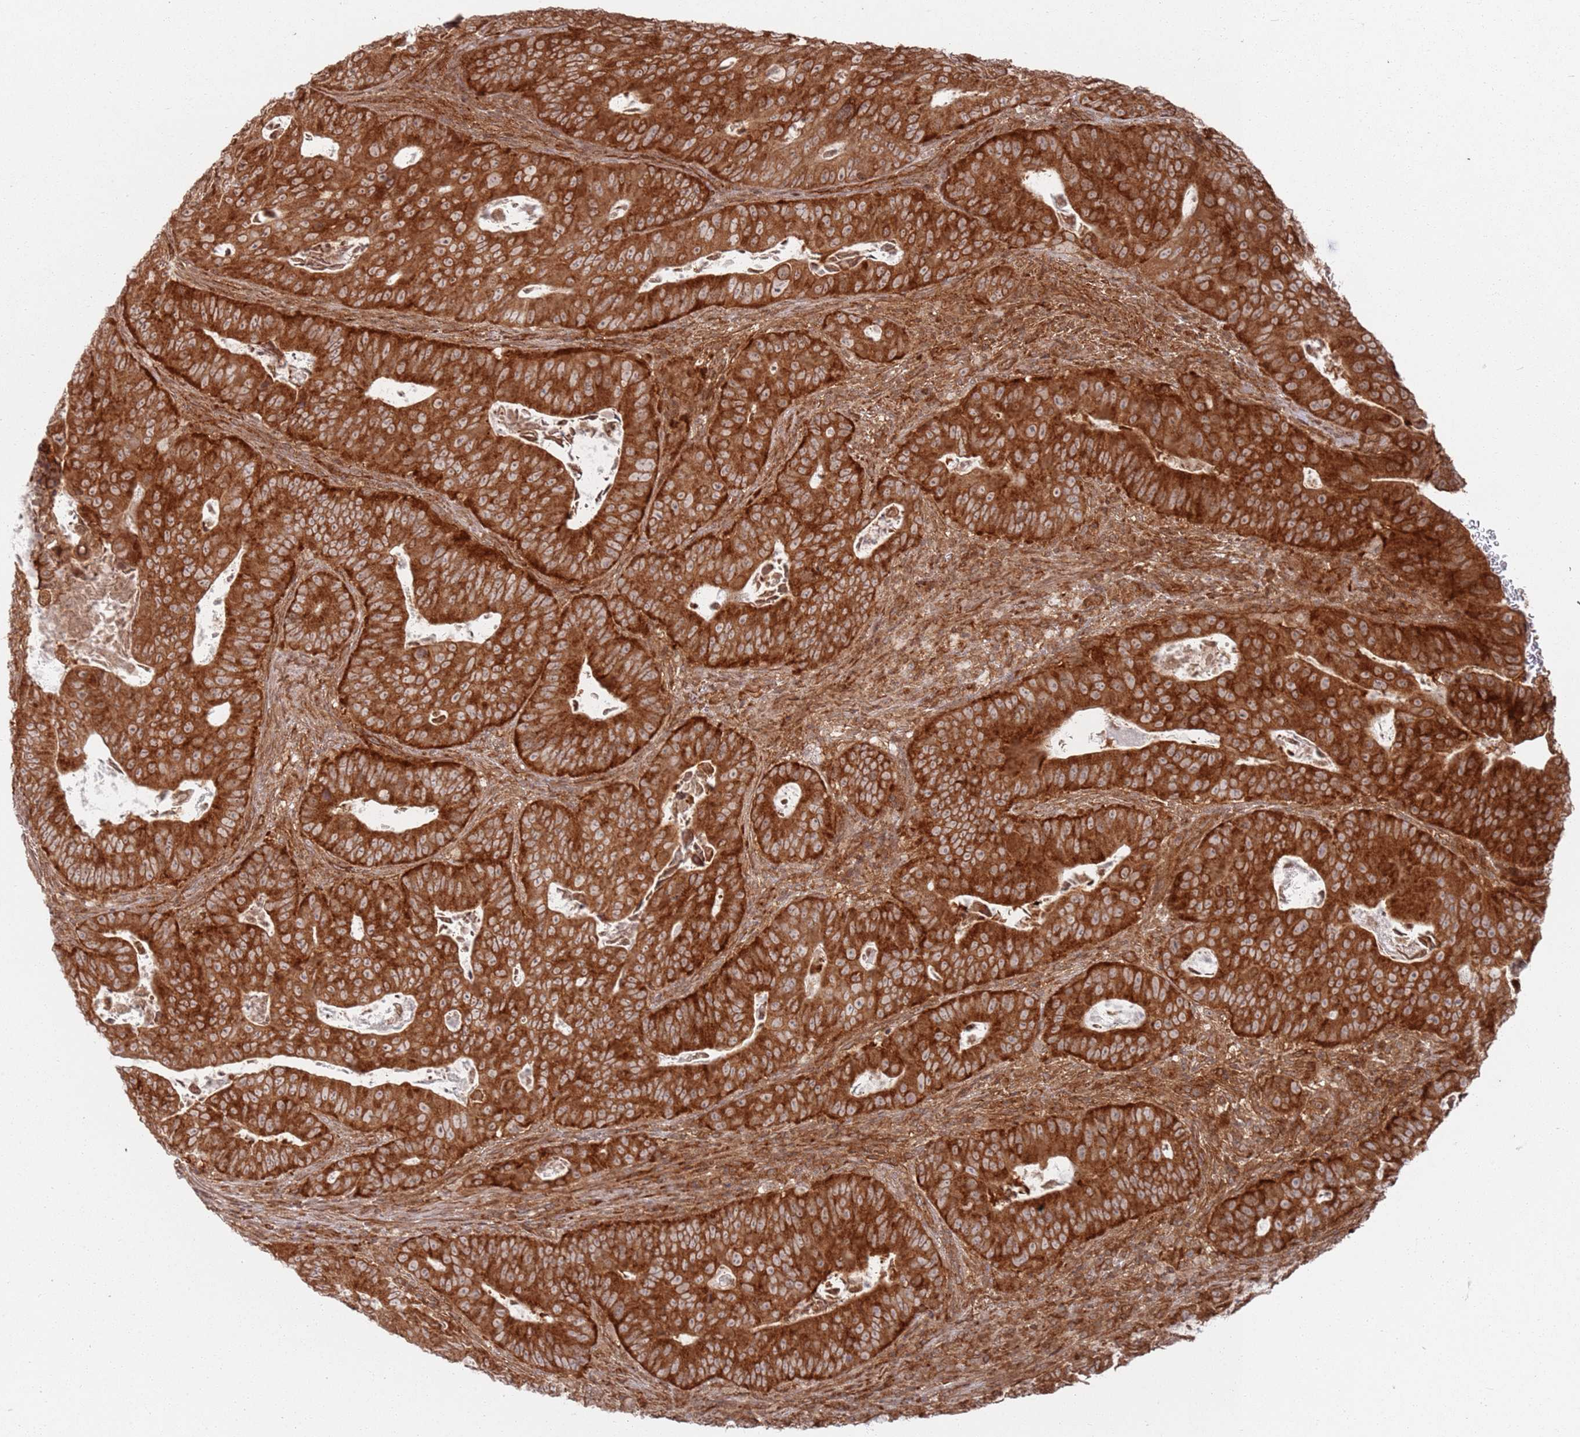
{"staining": {"intensity": "strong", "quantity": ">75%", "location": "cytoplasmic/membranous"}, "tissue": "colorectal cancer", "cell_type": "Tumor cells", "image_type": "cancer", "snomed": [{"axis": "morphology", "description": "Adenocarcinoma, NOS"}, {"axis": "topography", "description": "Rectum"}], "caption": "Protein analysis of colorectal cancer (adenocarcinoma) tissue exhibits strong cytoplasmic/membranous positivity in approximately >75% of tumor cells.", "gene": "PIH1D1", "patient": {"sex": "female", "age": 75}}